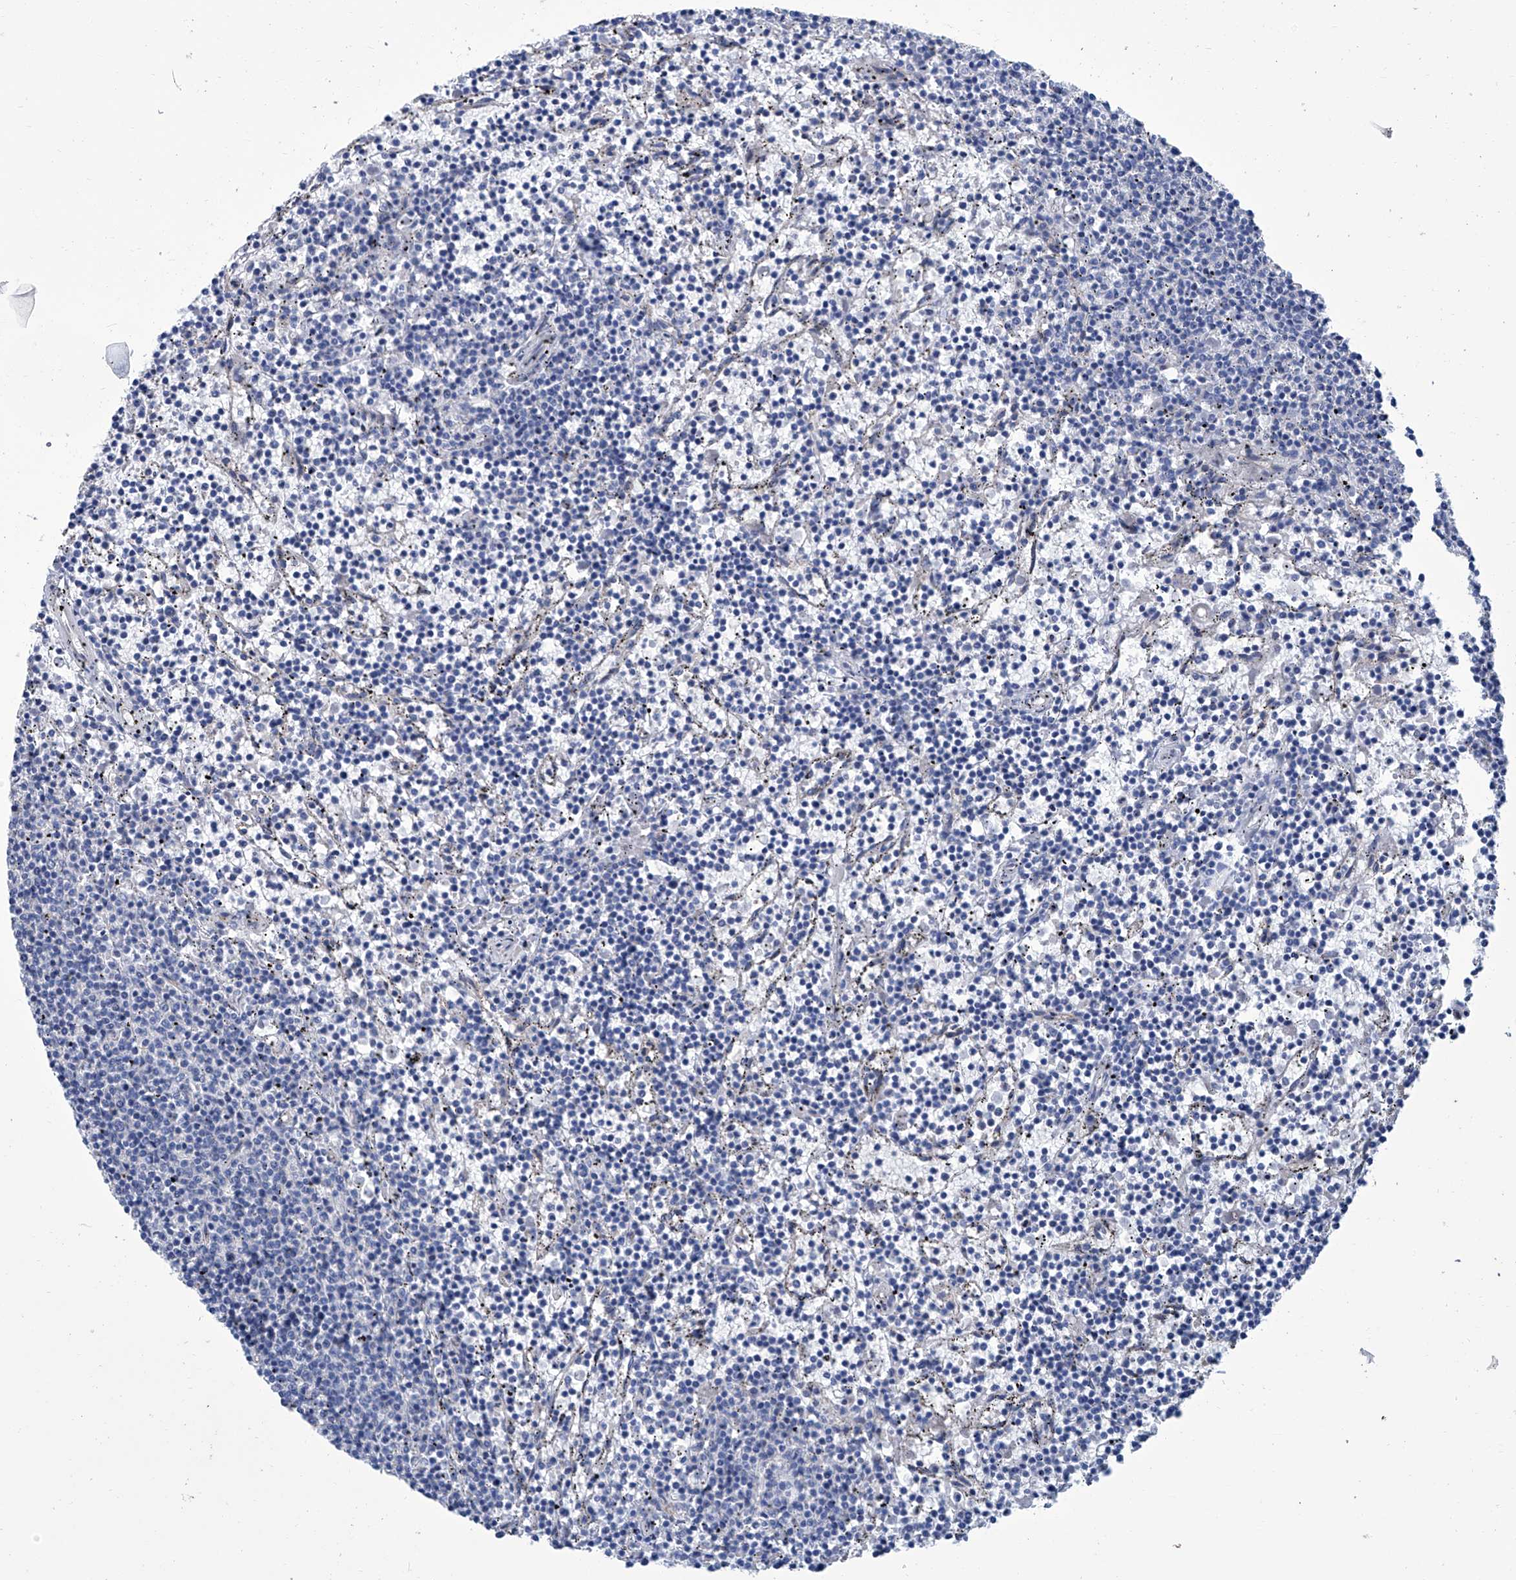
{"staining": {"intensity": "negative", "quantity": "none", "location": "none"}, "tissue": "lymphoma", "cell_type": "Tumor cells", "image_type": "cancer", "snomed": [{"axis": "morphology", "description": "Malignant lymphoma, non-Hodgkin's type, Low grade"}, {"axis": "topography", "description": "Spleen"}], "caption": "Low-grade malignant lymphoma, non-Hodgkin's type was stained to show a protein in brown. There is no significant staining in tumor cells. (DAB (3,3'-diaminobenzidine) immunohistochemistry (IHC) visualized using brightfield microscopy, high magnification).", "gene": "SMS", "patient": {"sex": "female", "age": 50}}